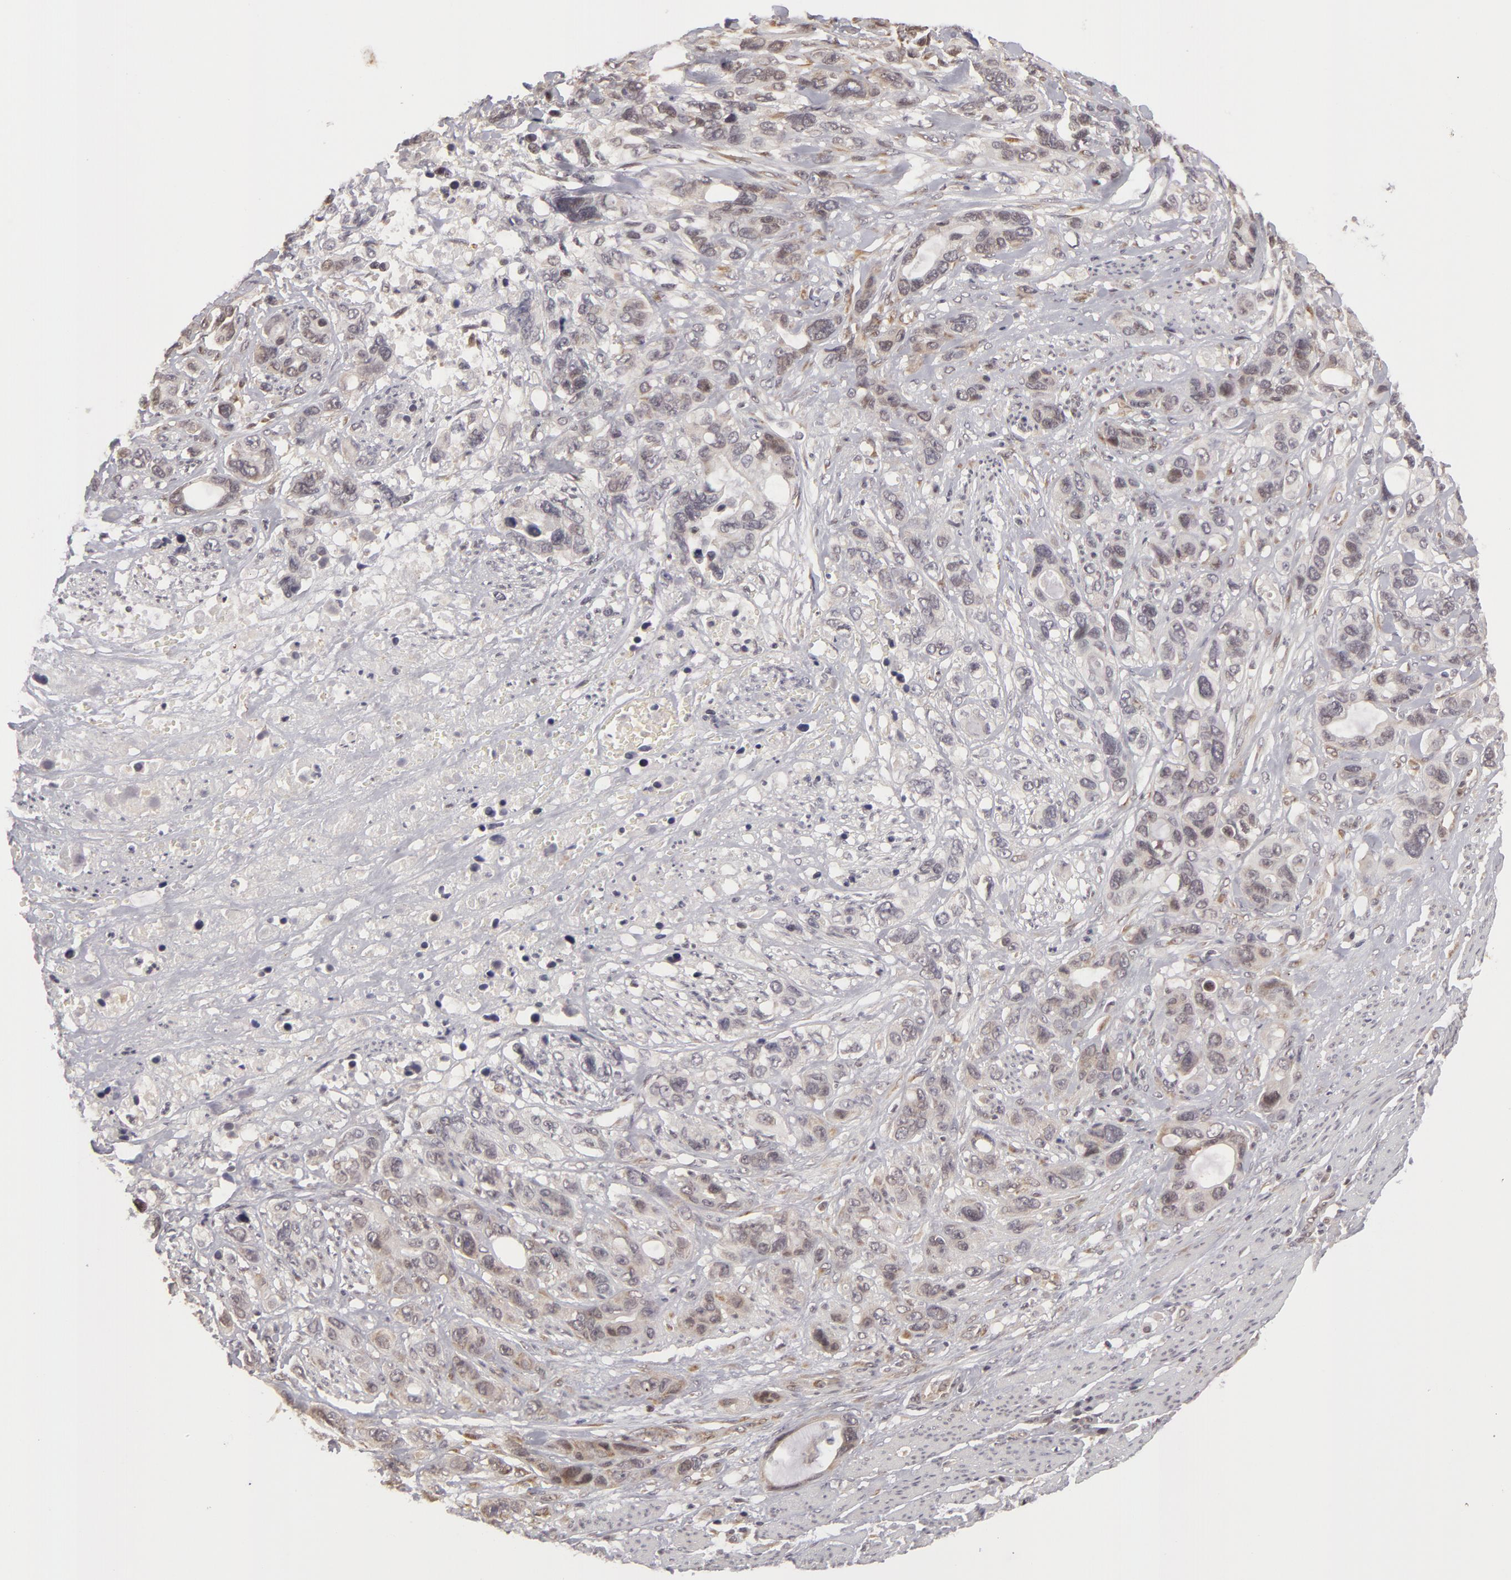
{"staining": {"intensity": "weak", "quantity": "<25%", "location": "nuclear"}, "tissue": "stomach cancer", "cell_type": "Tumor cells", "image_type": "cancer", "snomed": [{"axis": "morphology", "description": "Adenocarcinoma, NOS"}, {"axis": "topography", "description": "Stomach, upper"}], "caption": "IHC micrograph of neoplastic tissue: stomach adenocarcinoma stained with DAB reveals no significant protein positivity in tumor cells.", "gene": "ZNF133", "patient": {"sex": "male", "age": 47}}